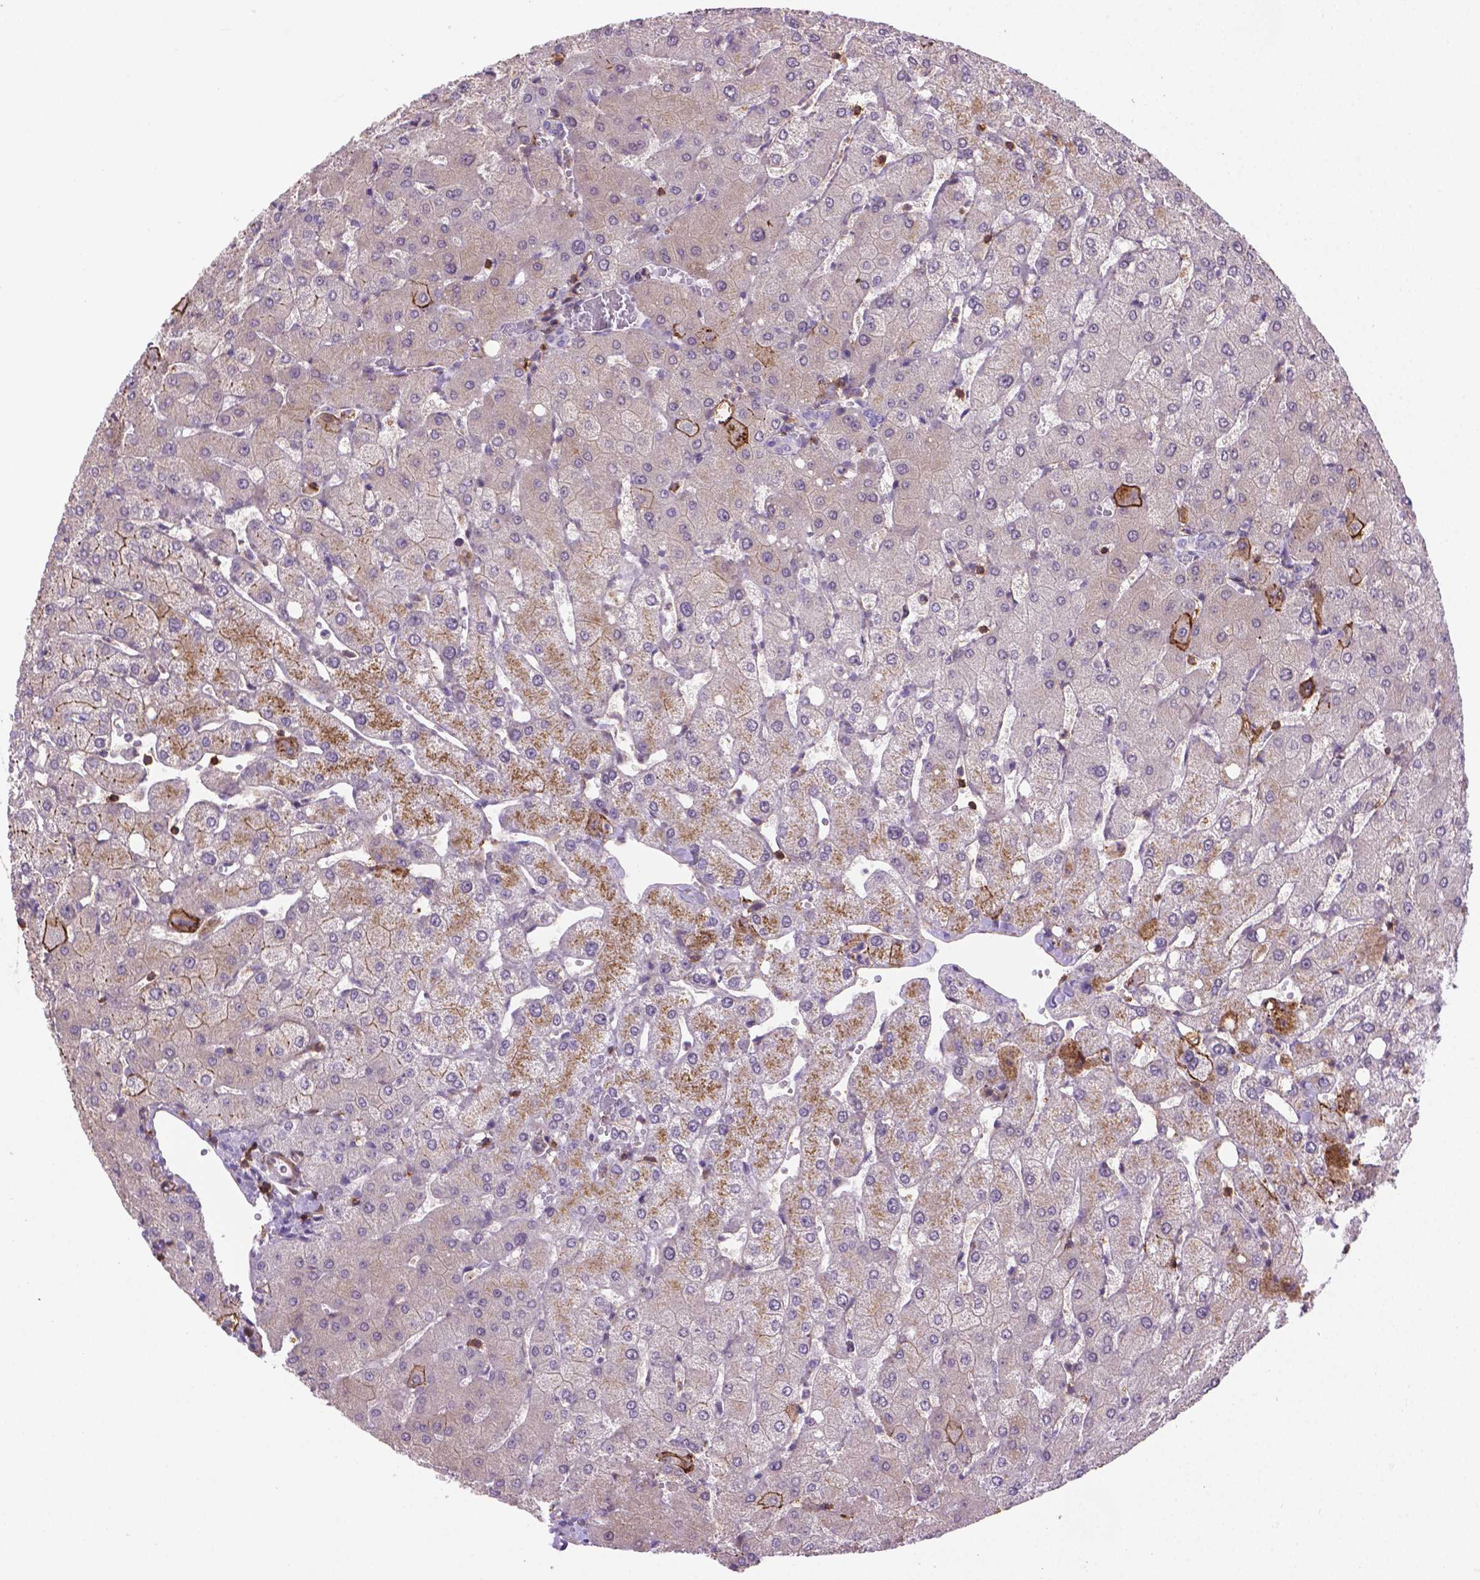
{"staining": {"intensity": "negative", "quantity": "none", "location": "none"}, "tissue": "liver", "cell_type": "Cholangiocytes", "image_type": "normal", "snomed": [{"axis": "morphology", "description": "Normal tissue, NOS"}, {"axis": "topography", "description": "Liver"}], "caption": "The immunohistochemistry micrograph has no significant staining in cholangiocytes of liver. The staining was performed using DAB (3,3'-diaminobenzidine) to visualize the protein expression in brown, while the nuclei were stained in blue with hematoxylin (Magnification: 20x).", "gene": "ACAD10", "patient": {"sex": "female", "age": 54}}